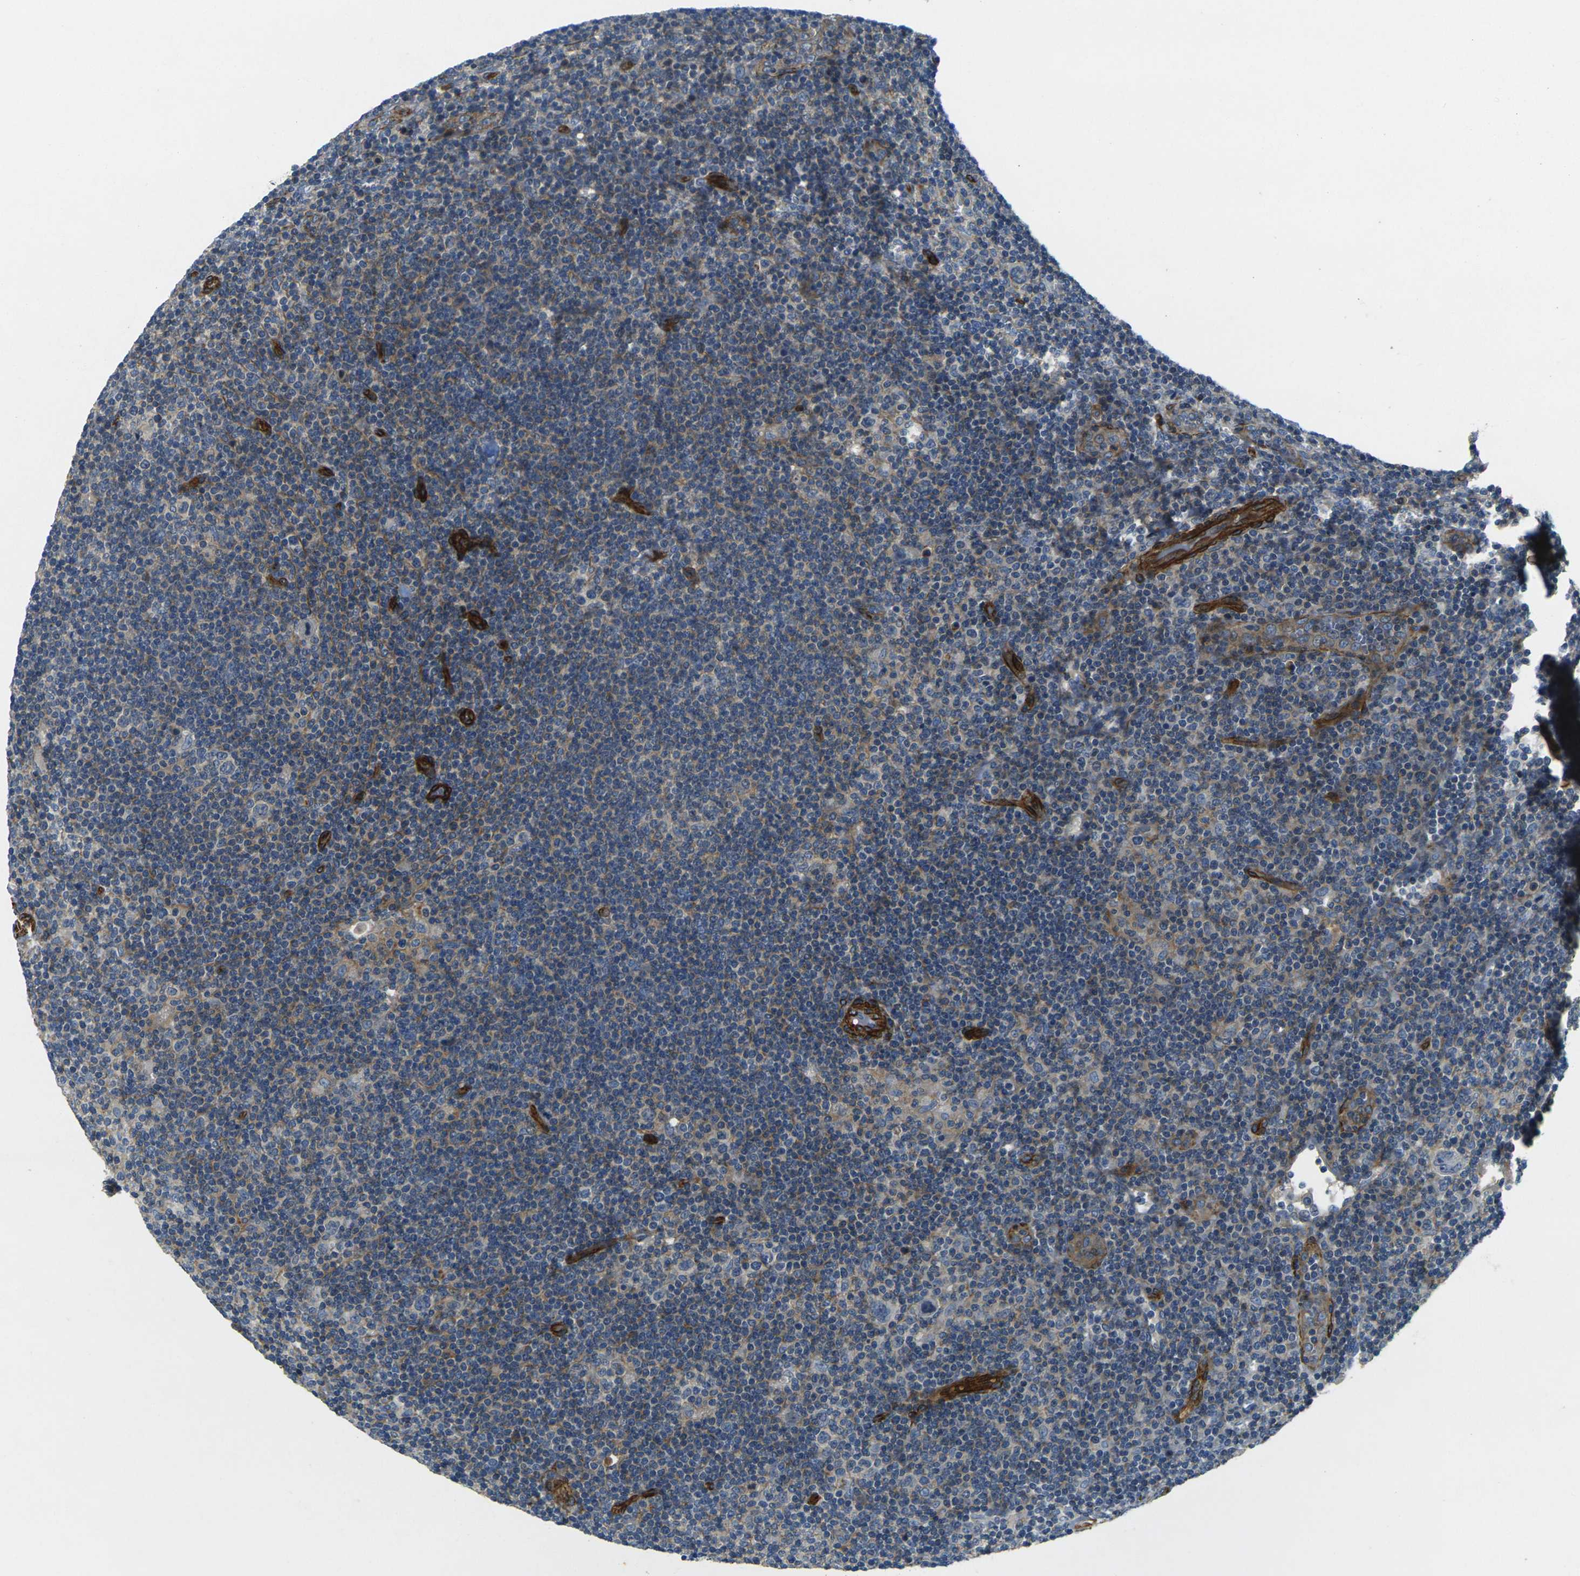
{"staining": {"intensity": "negative", "quantity": "none", "location": "none"}, "tissue": "lymphoma", "cell_type": "Tumor cells", "image_type": "cancer", "snomed": [{"axis": "morphology", "description": "Hodgkin's disease, NOS"}, {"axis": "topography", "description": "Lymph node"}], "caption": "A high-resolution photomicrograph shows immunohistochemistry (IHC) staining of Hodgkin's disease, which reveals no significant expression in tumor cells. (Brightfield microscopy of DAB (3,3'-diaminobenzidine) IHC at high magnification).", "gene": "EPHA7", "patient": {"sex": "female", "age": 57}}